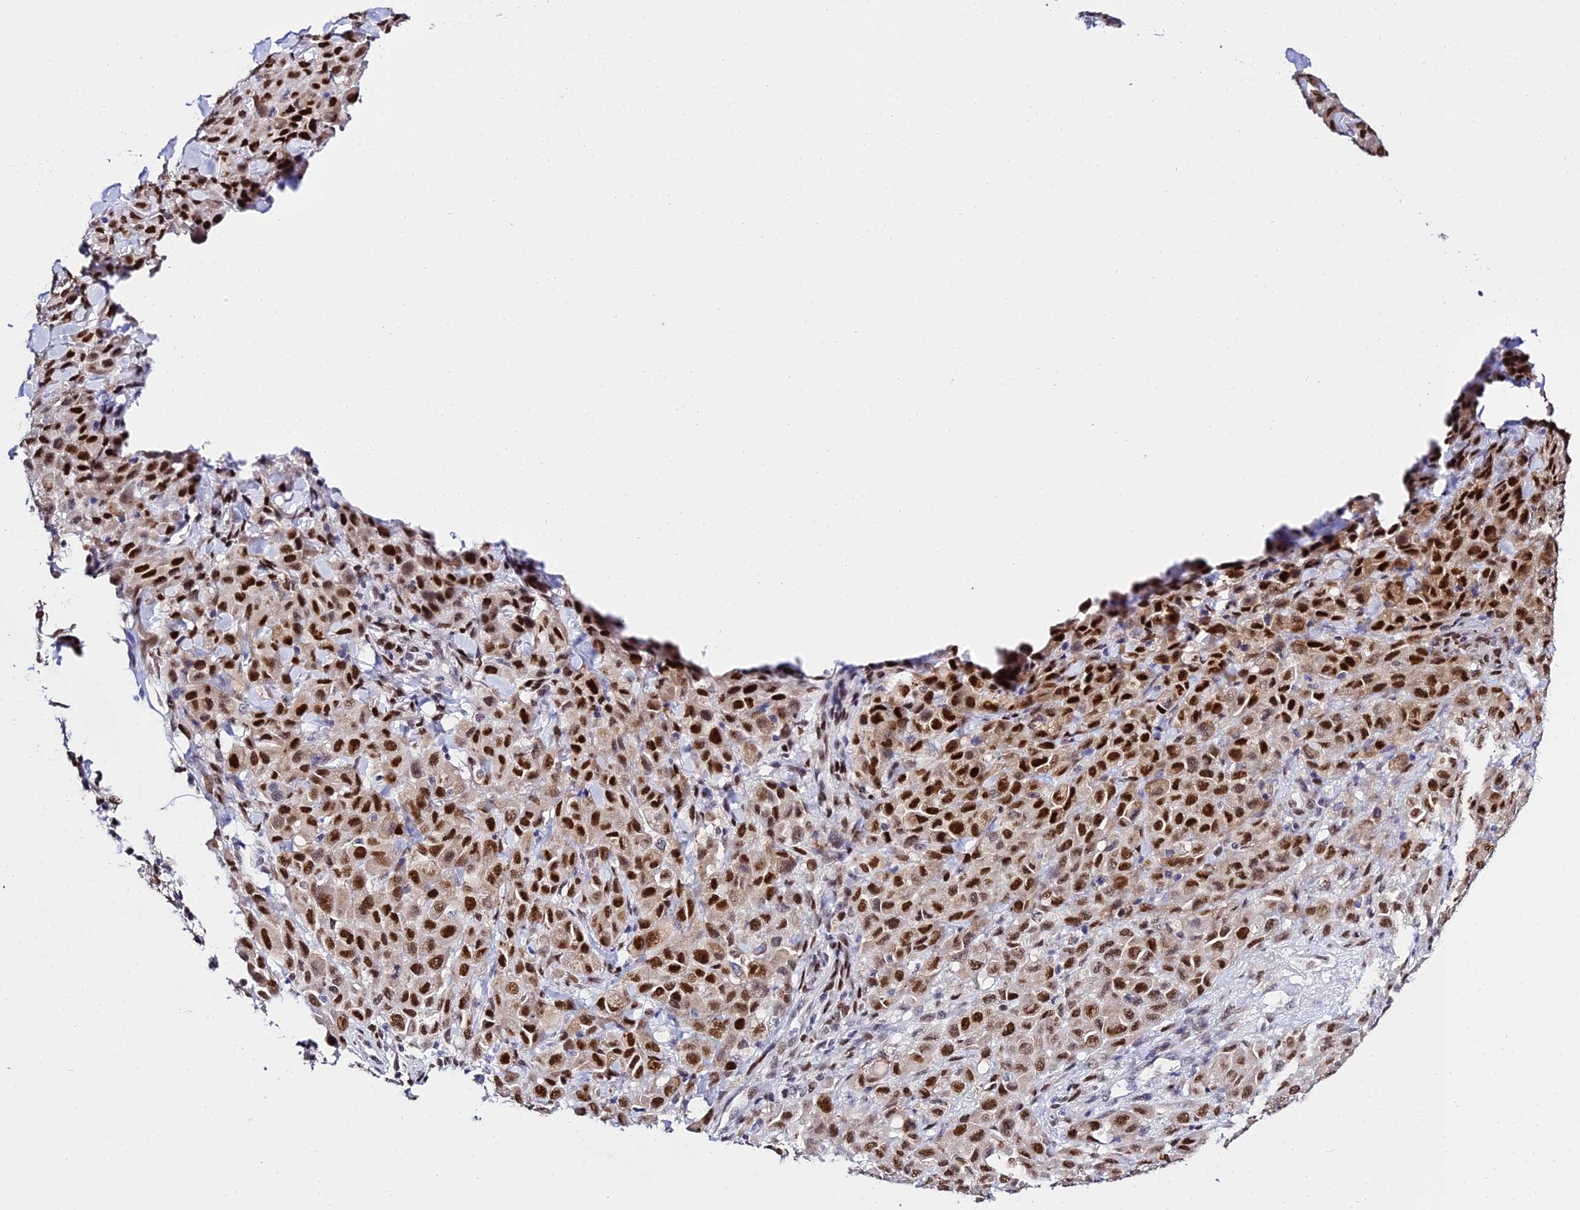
{"staining": {"intensity": "strong", "quantity": ">75%", "location": "nuclear"}, "tissue": "melanoma", "cell_type": "Tumor cells", "image_type": "cancer", "snomed": [{"axis": "morphology", "description": "Malignant melanoma, Metastatic site"}, {"axis": "topography", "description": "Skin"}], "caption": "High-power microscopy captured an immunohistochemistry (IHC) image of malignant melanoma (metastatic site), revealing strong nuclear positivity in about >75% of tumor cells.", "gene": "POFUT2", "patient": {"sex": "female", "age": 81}}